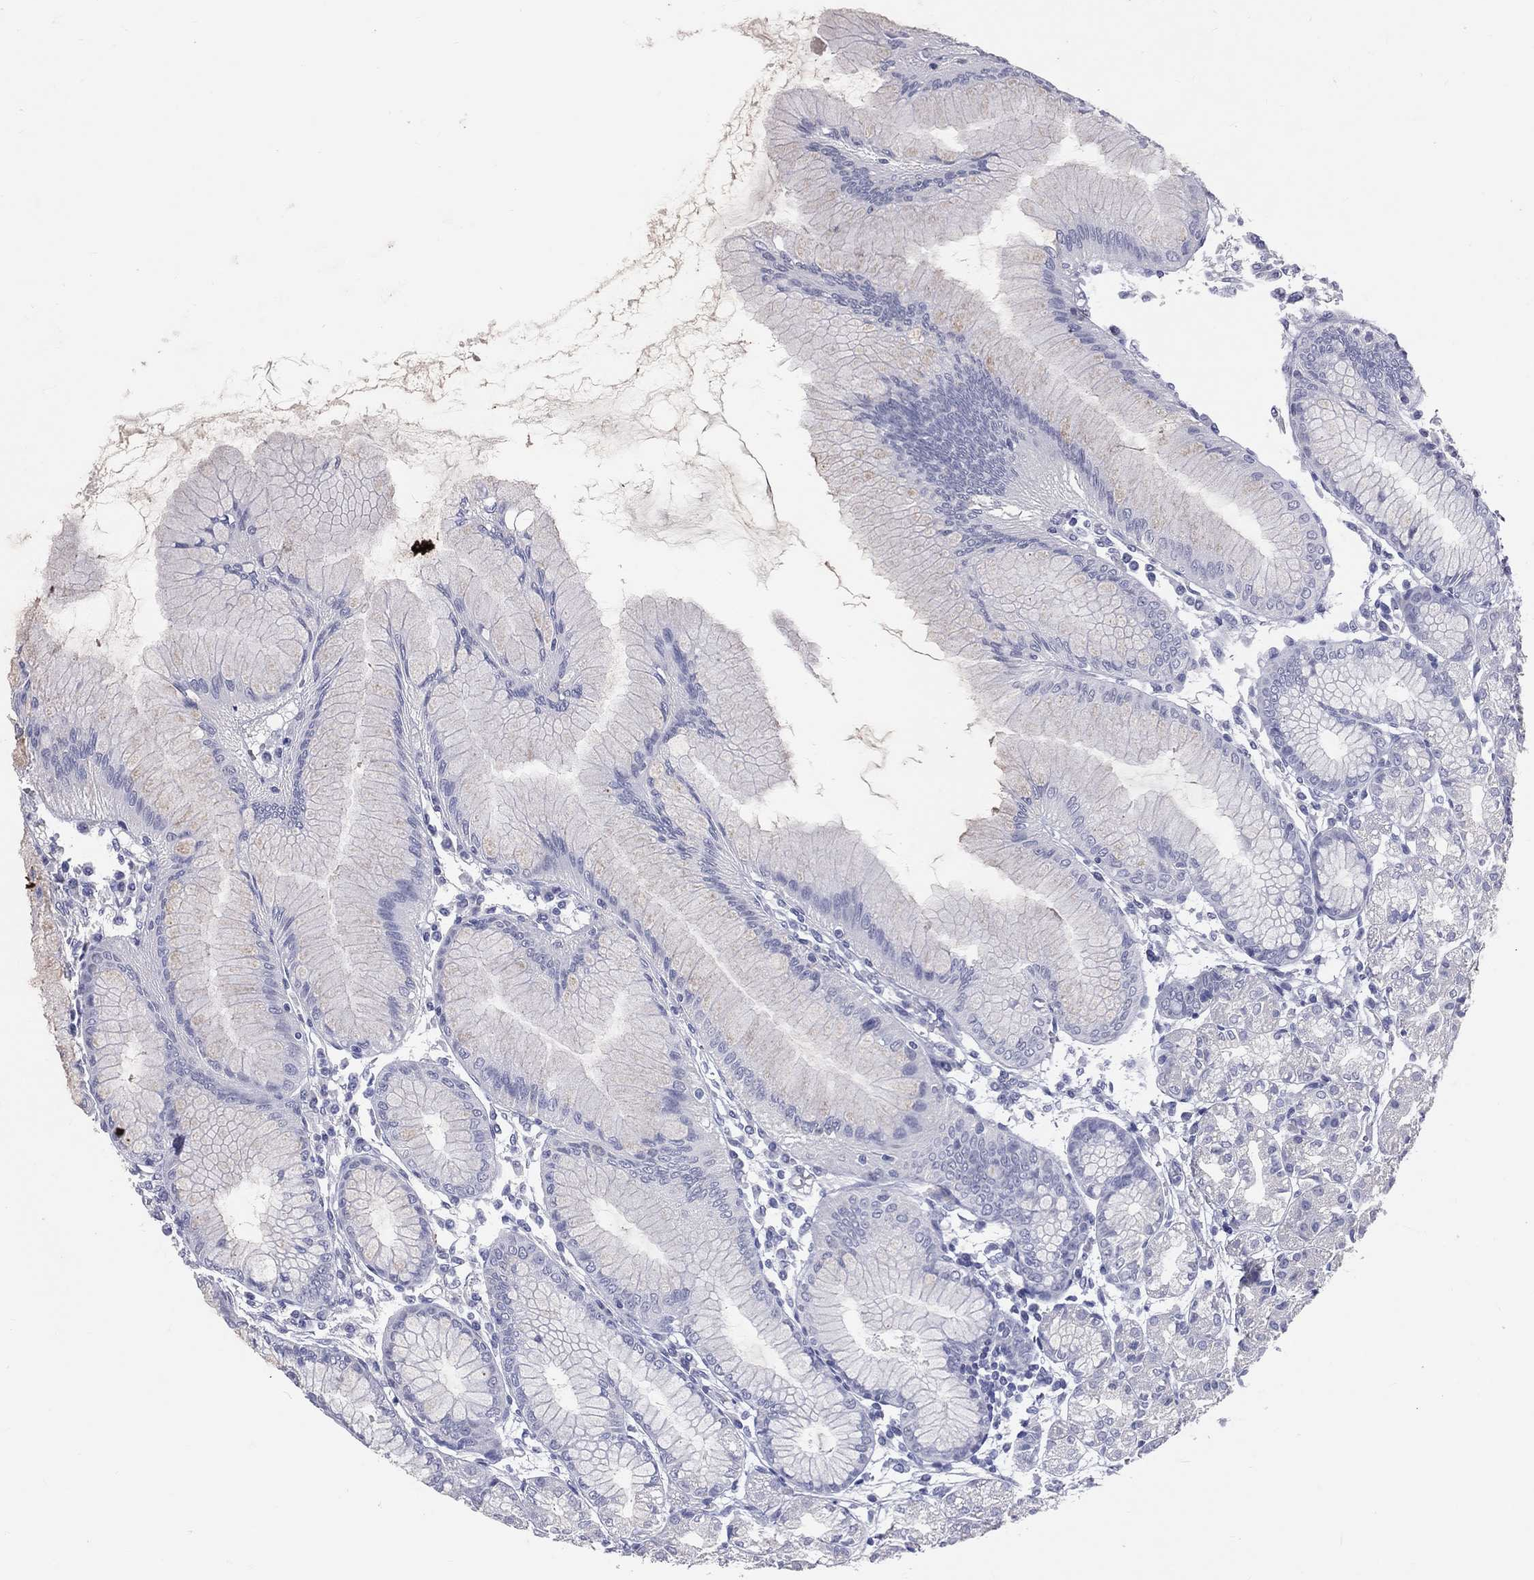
{"staining": {"intensity": "negative", "quantity": "none", "location": "none"}, "tissue": "stomach", "cell_type": "Glandular cells", "image_type": "normal", "snomed": [{"axis": "morphology", "description": "Normal tissue, NOS"}, {"axis": "topography", "description": "Stomach"}], "caption": "This photomicrograph is of benign stomach stained with immunohistochemistry (IHC) to label a protein in brown with the nuclei are counter-stained blue. There is no staining in glandular cells.", "gene": "TFPI2", "patient": {"sex": "female", "age": 57}}